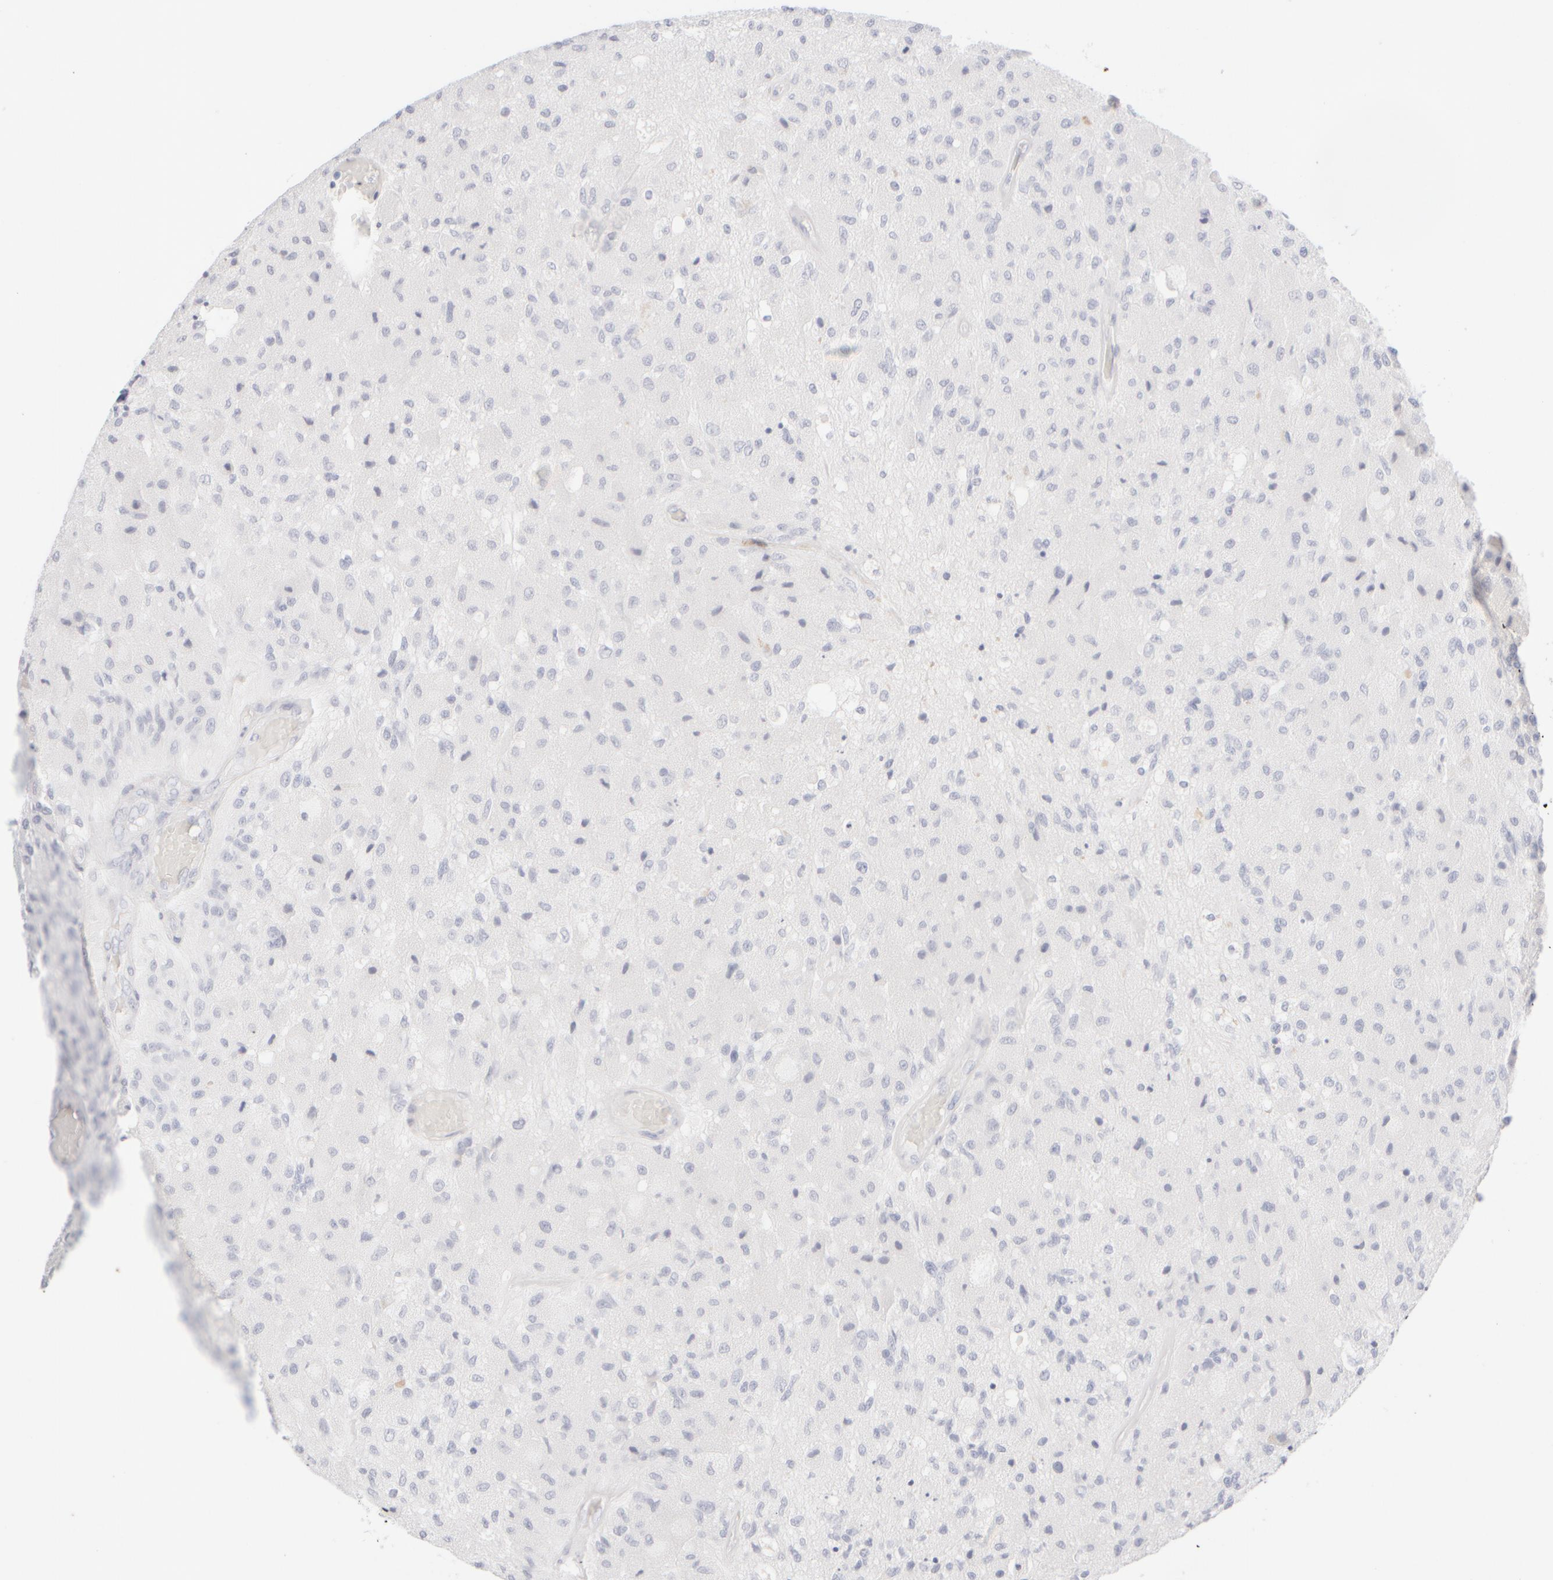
{"staining": {"intensity": "negative", "quantity": "none", "location": "none"}, "tissue": "glioma", "cell_type": "Tumor cells", "image_type": "cancer", "snomed": [{"axis": "morphology", "description": "Normal tissue, NOS"}, {"axis": "morphology", "description": "Glioma, malignant, High grade"}, {"axis": "topography", "description": "Cerebral cortex"}], "caption": "DAB (3,3'-diaminobenzidine) immunohistochemical staining of human malignant glioma (high-grade) reveals no significant staining in tumor cells.", "gene": "KRT15", "patient": {"sex": "male", "age": 77}}